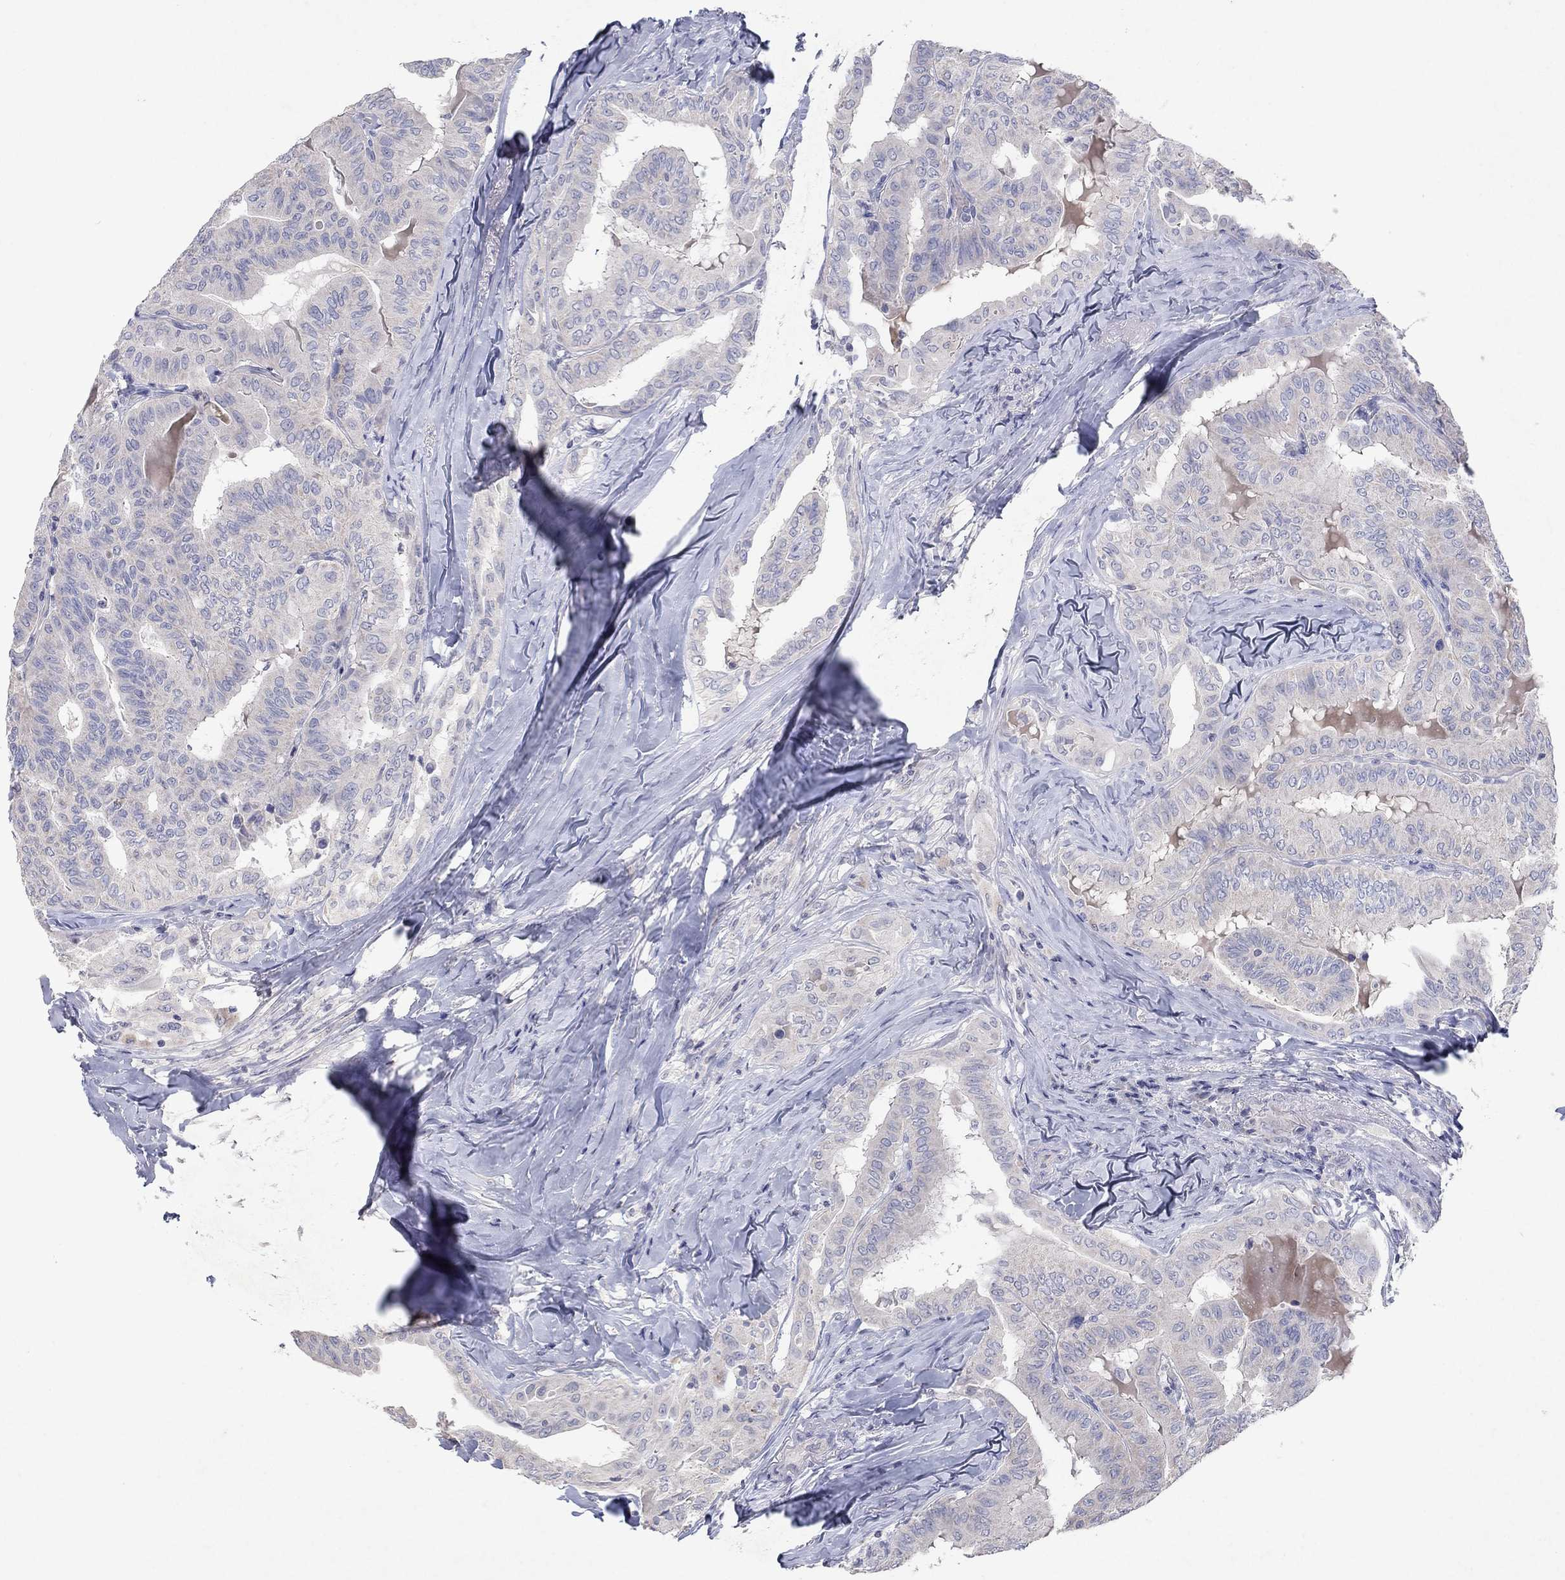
{"staining": {"intensity": "negative", "quantity": "none", "location": "none"}, "tissue": "thyroid cancer", "cell_type": "Tumor cells", "image_type": "cancer", "snomed": [{"axis": "morphology", "description": "Papillary adenocarcinoma, NOS"}, {"axis": "topography", "description": "Thyroid gland"}], "caption": "A micrograph of human thyroid cancer is negative for staining in tumor cells. (DAB (3,3'-diaminobenzidine) immunohistochemistry (IHC) with hematoxylin counter stain).", "gene": "KRT40", "patient": {"sex": "female", "age": 68}}